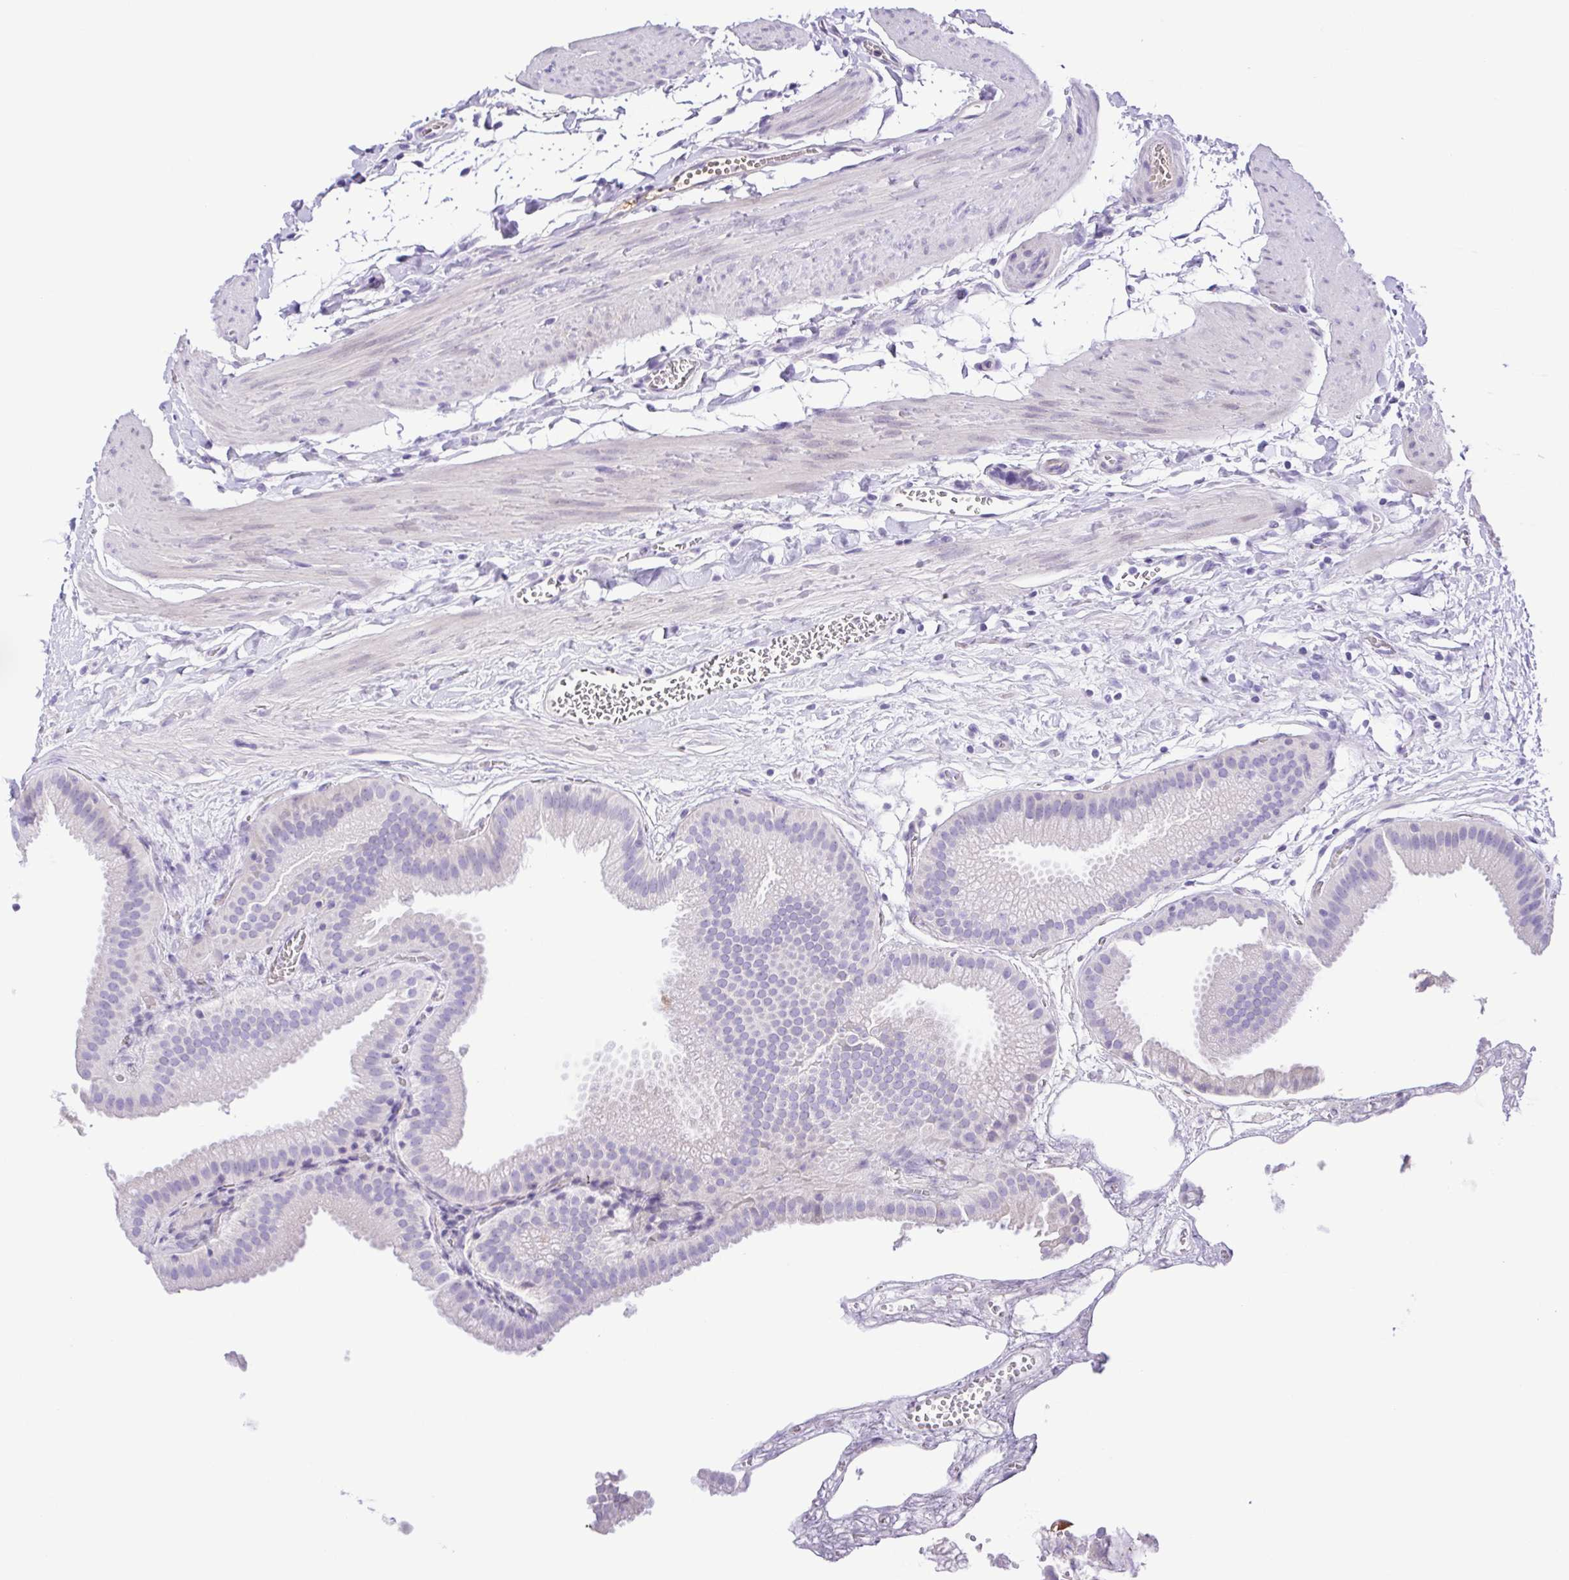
{"staining": {"intensity": "negative", "quantity": "none", "location": "none"}, "tissue": "gallbladder", "cell_type": "Glandular cells", "image_type": "normal", "snomed": [{"axis": "morphology", "description": "Normal tissue, NOS"}, {"axis": "topography", "description": "Gallbladder"}], "caption": "Glandular cells show no significant positivity in unremarkable gallbladder. The staining was performed using DAB (3,3'-diaminobenzidine) to visualize the protein expression in brown, while the nuclei were stained in blue with hematoxylin (Magnification: 20x).", "gene": "IGFL1", "patient": {"sex": "female", "age": 63}}